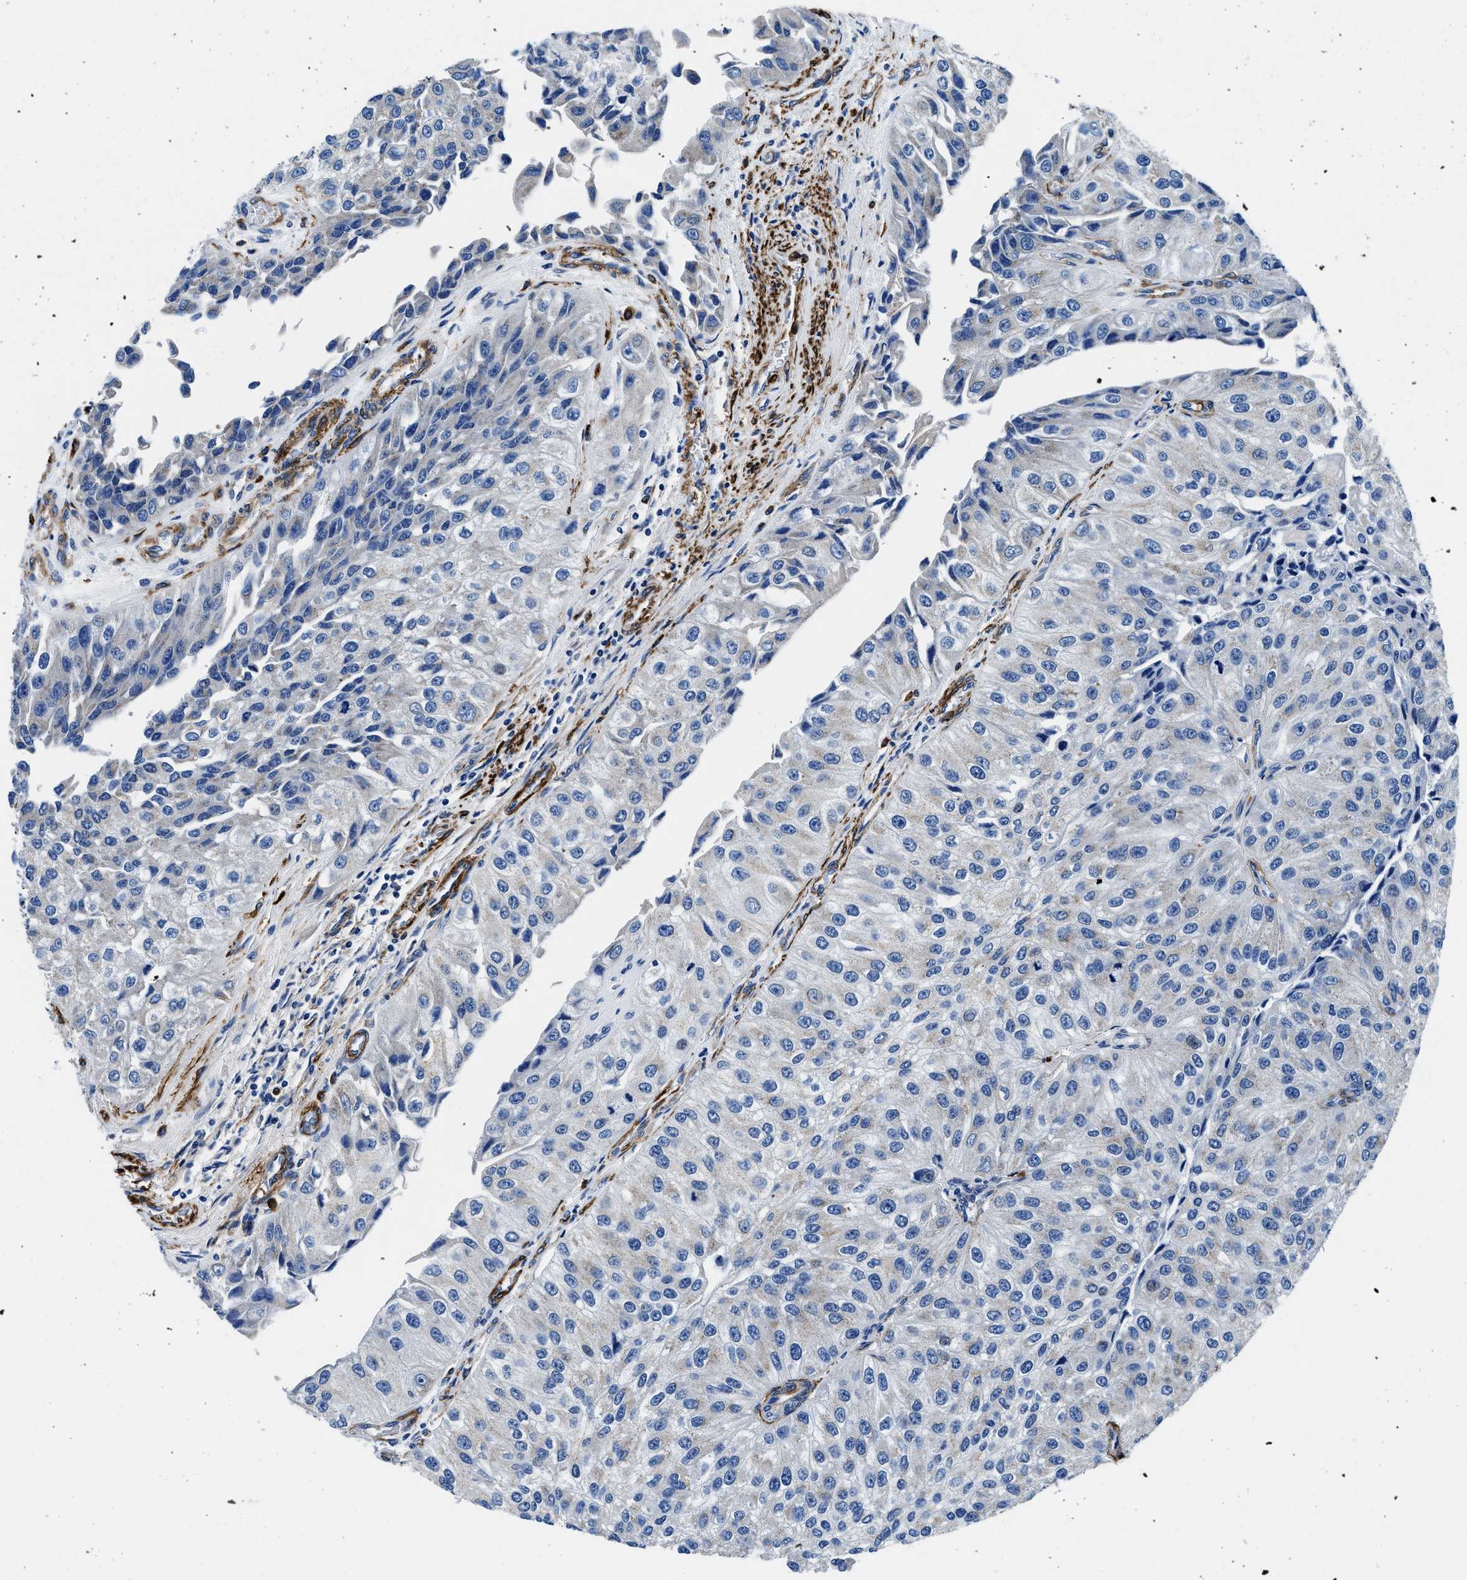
{"staining": {"intensity": "weak", "quantity": "<25%", "location": "cytoplasmic/membranous"}, "tissue": "urothelial cancer", "cell_type": "Tumor cells", "image_type": "cancer", "snomed": [{"axis": "morphology", "description": "Urothelial carcinoma, High grade"}, {"axis": "topography", "description": "Kidney"}, {"axis": "topography", "description": "Urinary bladder"}], "caption": "Protein analysis of urothelial carcinoma (high-grade) displays no significant expression in tumor cells.", "gene": "TEX261", "patient": {"sex": "male", "age": 77}}